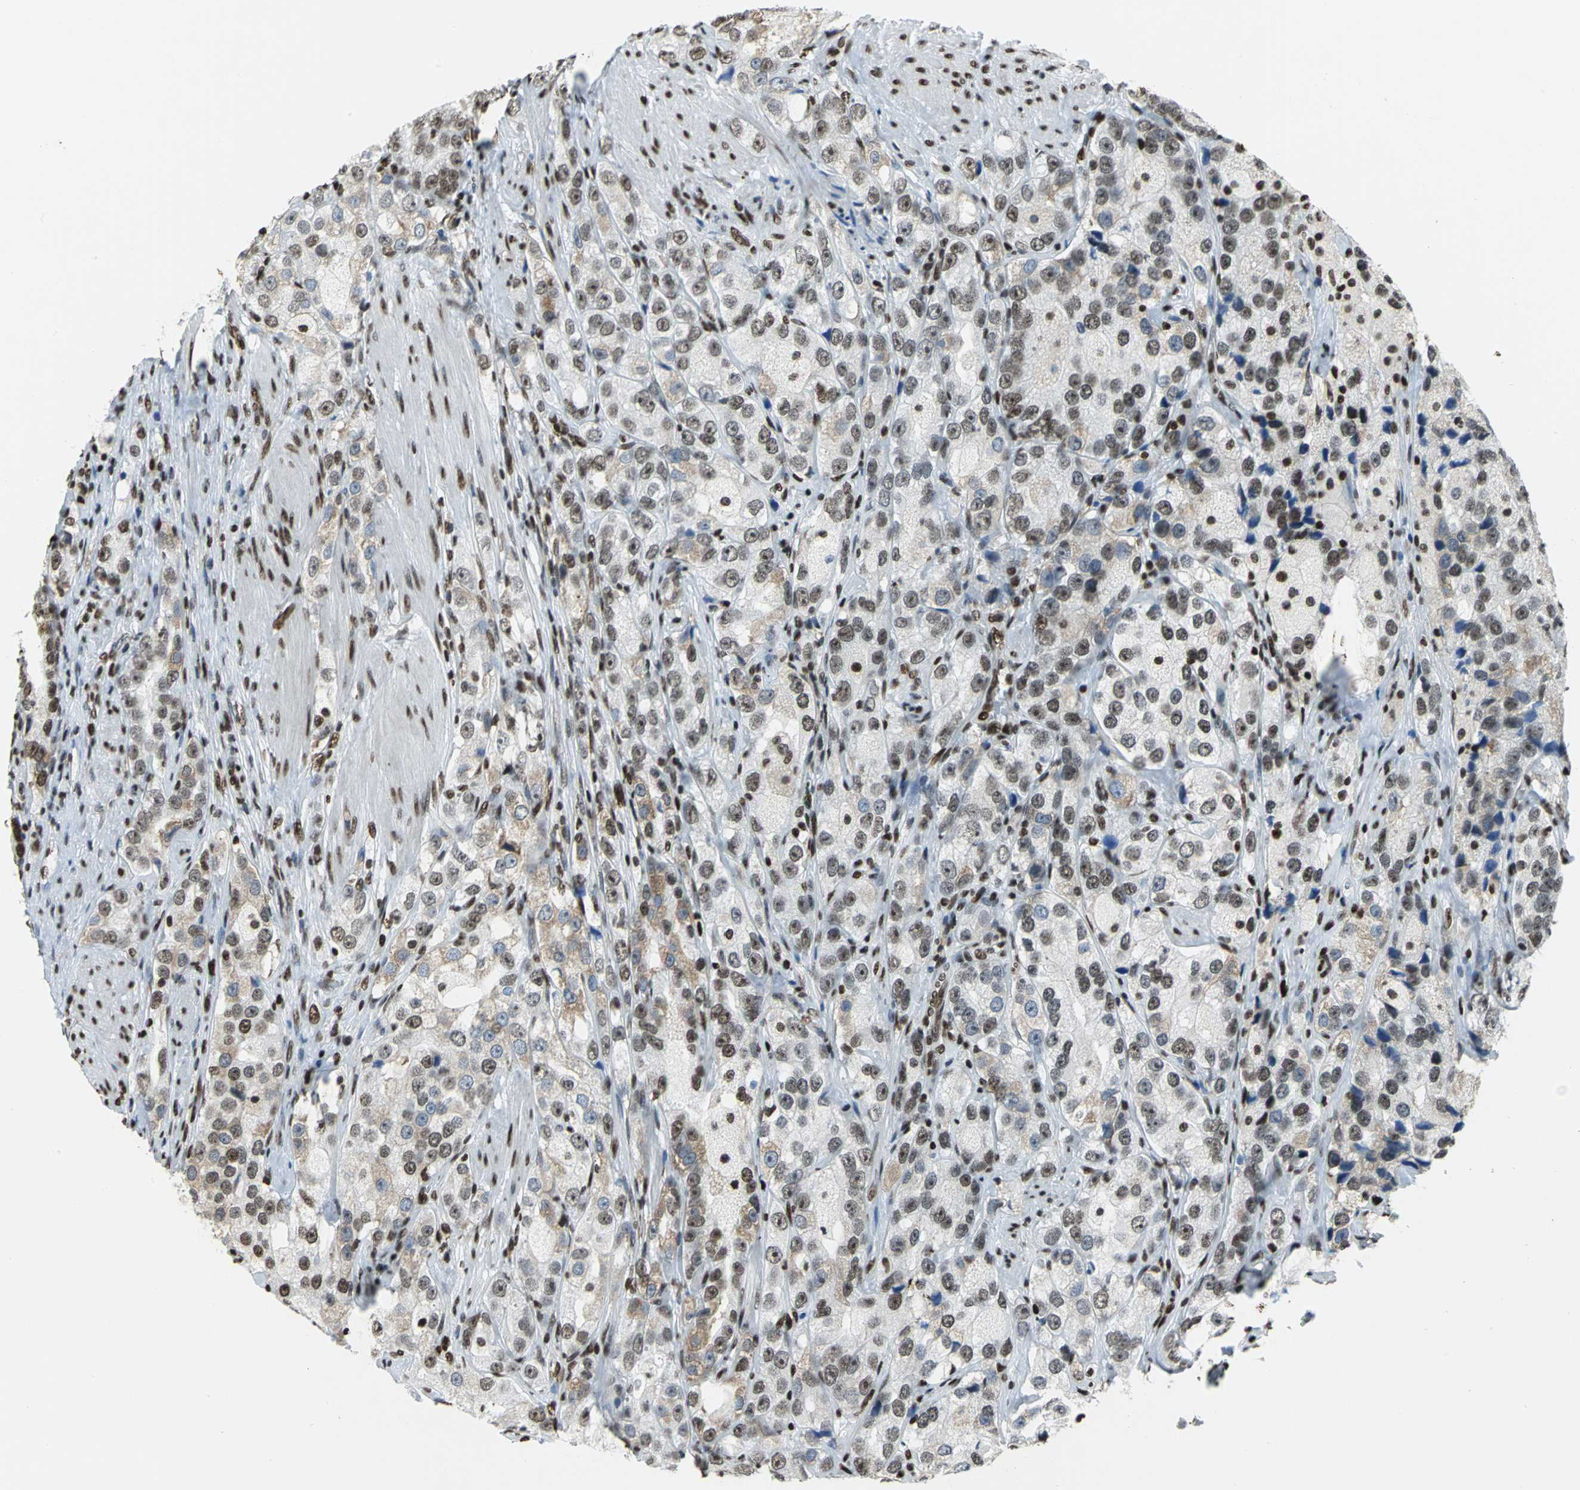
{"staining": {"intensity": "moderate", "quantity": "25%-75%", "location": "cytoplasmic/membranous,nuclear"}, "tissue": "prostate cancer", "cell_type": "Tumor cells", "image_type": "cancer", "snomed": [{"axis": "morphology", "description": "Adenocarcinoma, High grade"}, {"axis": "topography", "description": "Prostate"}], "caption": "An image of human prostate cancer stained for a protein exhibits moderate cytoplasmic/membranous and nuclear brown staining in tumor cells.", "gene": "HMGB1", "patient": {"sex": "male", "age": 63}}